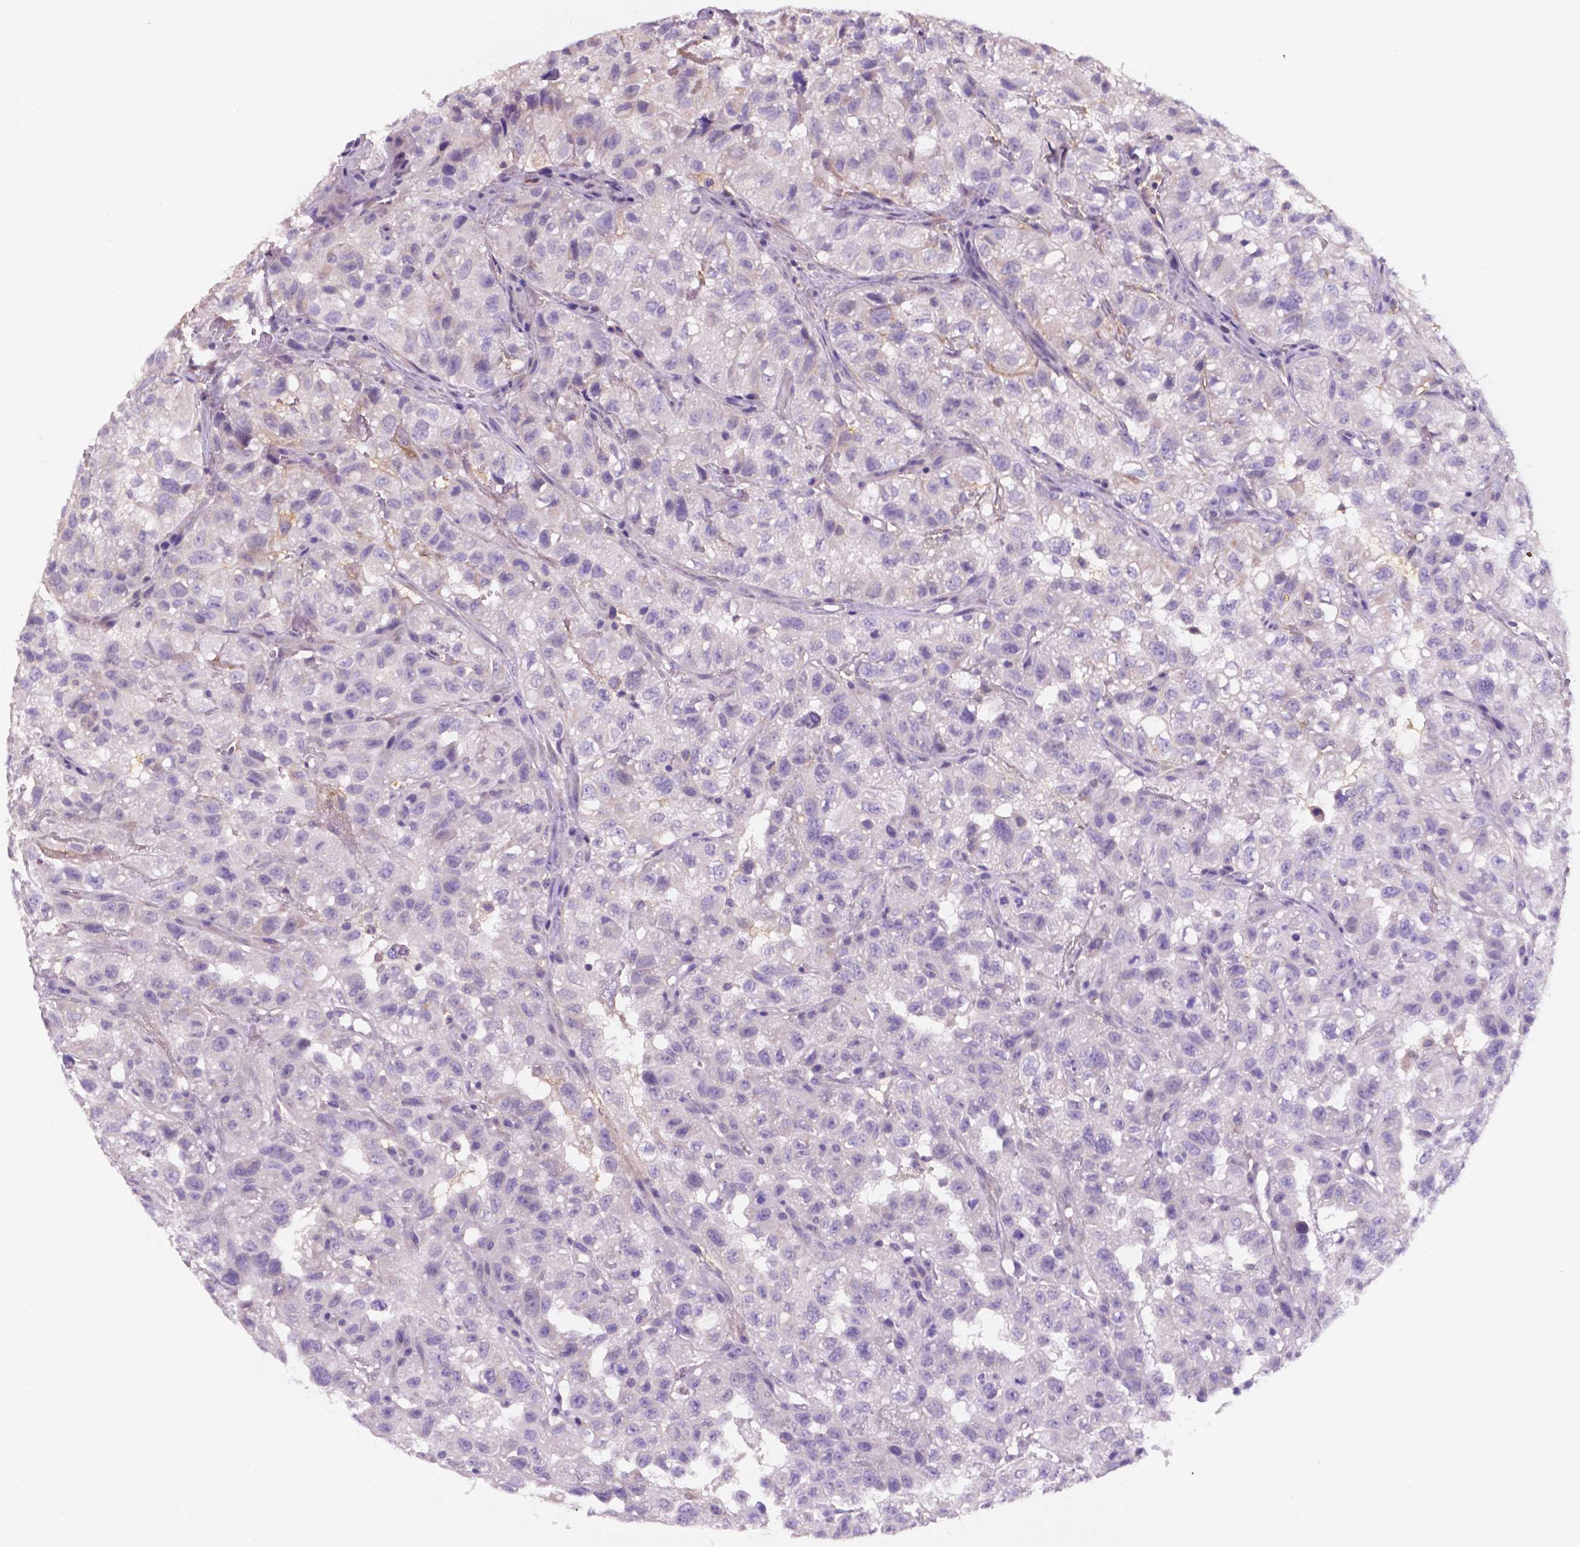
{"staining": {"intensity": "negative", "quantity": "none", "location": "none"}, "tissue": "renal cancer", "cell_type": "Tumor cells", "image_type": "cancer", "snomed": [{"axis": "morphology", "description": "Adenocarcinoma, NOS"}, {"axis": "topography", "description": "Kidney"}], "caption": "High magnification brightfield microscopy of adenocarcinoma (renal) stained with DAB (3,3'-diaminobenzidine) (brown) and counterstained with hematoxylin (blue): tumor cells show no significant positivity. The staining is performed using DAB brown chromogen with nuclei counter-stained in using hematoxylin.", "gene": "MKRN2OS", "patient": {"sex": "male", "age": 64}}